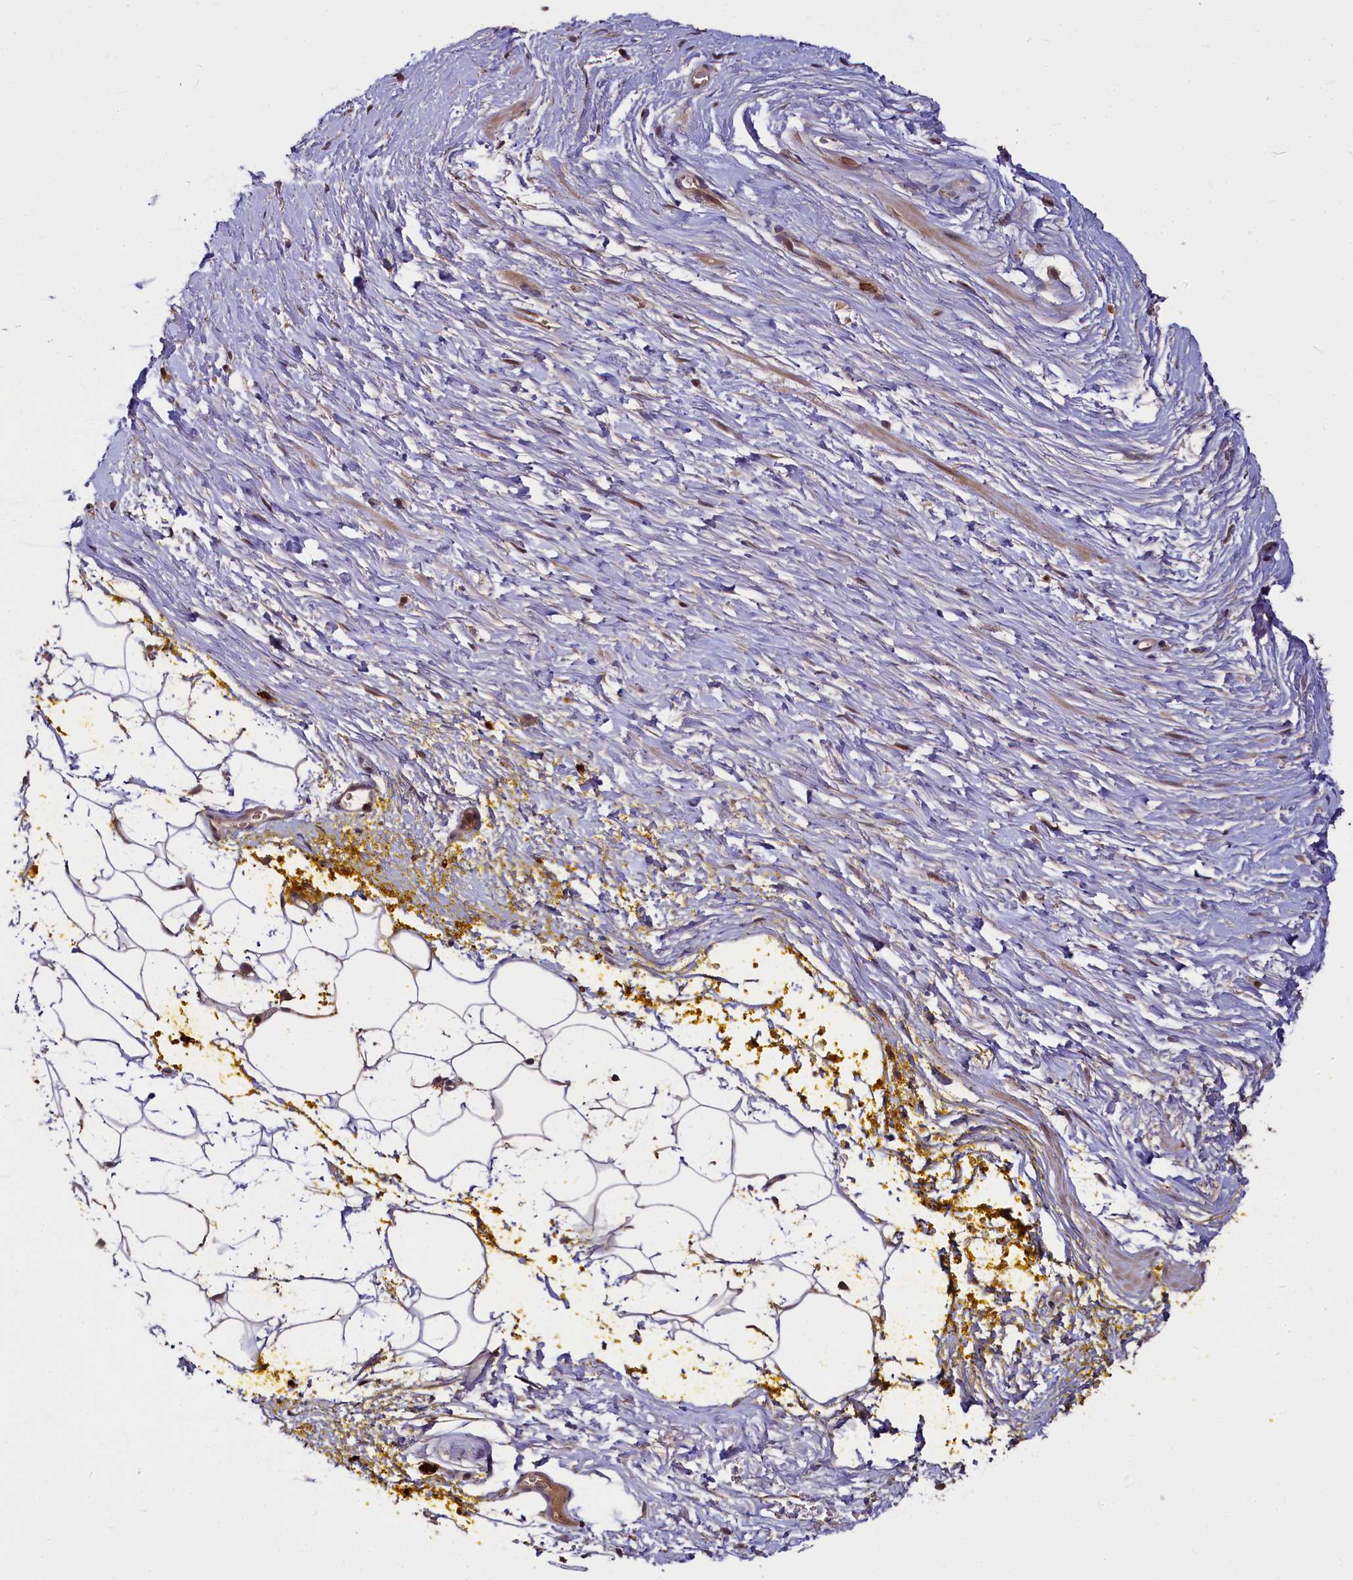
{"staining": {"intensity": "moderate", "quantity": "<25%", "location": "cytoplasmic/membranous"}, "tissue": "adipose tissue", "cell_type": "Adipocytes", "image_type": "normal", "snomed": [{"axis": "morphology", "description": "Normal tissue, NOS"}, {"axis": "morphology", "description": "Adenocarcinoma, Low grade"}, {"axis": "topography", "description": "Prostate"}, {"axis": "topography", "description": "Peripheral nerve tissue"}], "caption": "This image demonstrates immunohistochemistry staining of normal adipose tissue, with low moderate cytoplasmic/membranous expression in approximately <25% of adipocytes.", "gene": "ATG101", "patient": {"sex": "male", "age": 63}}